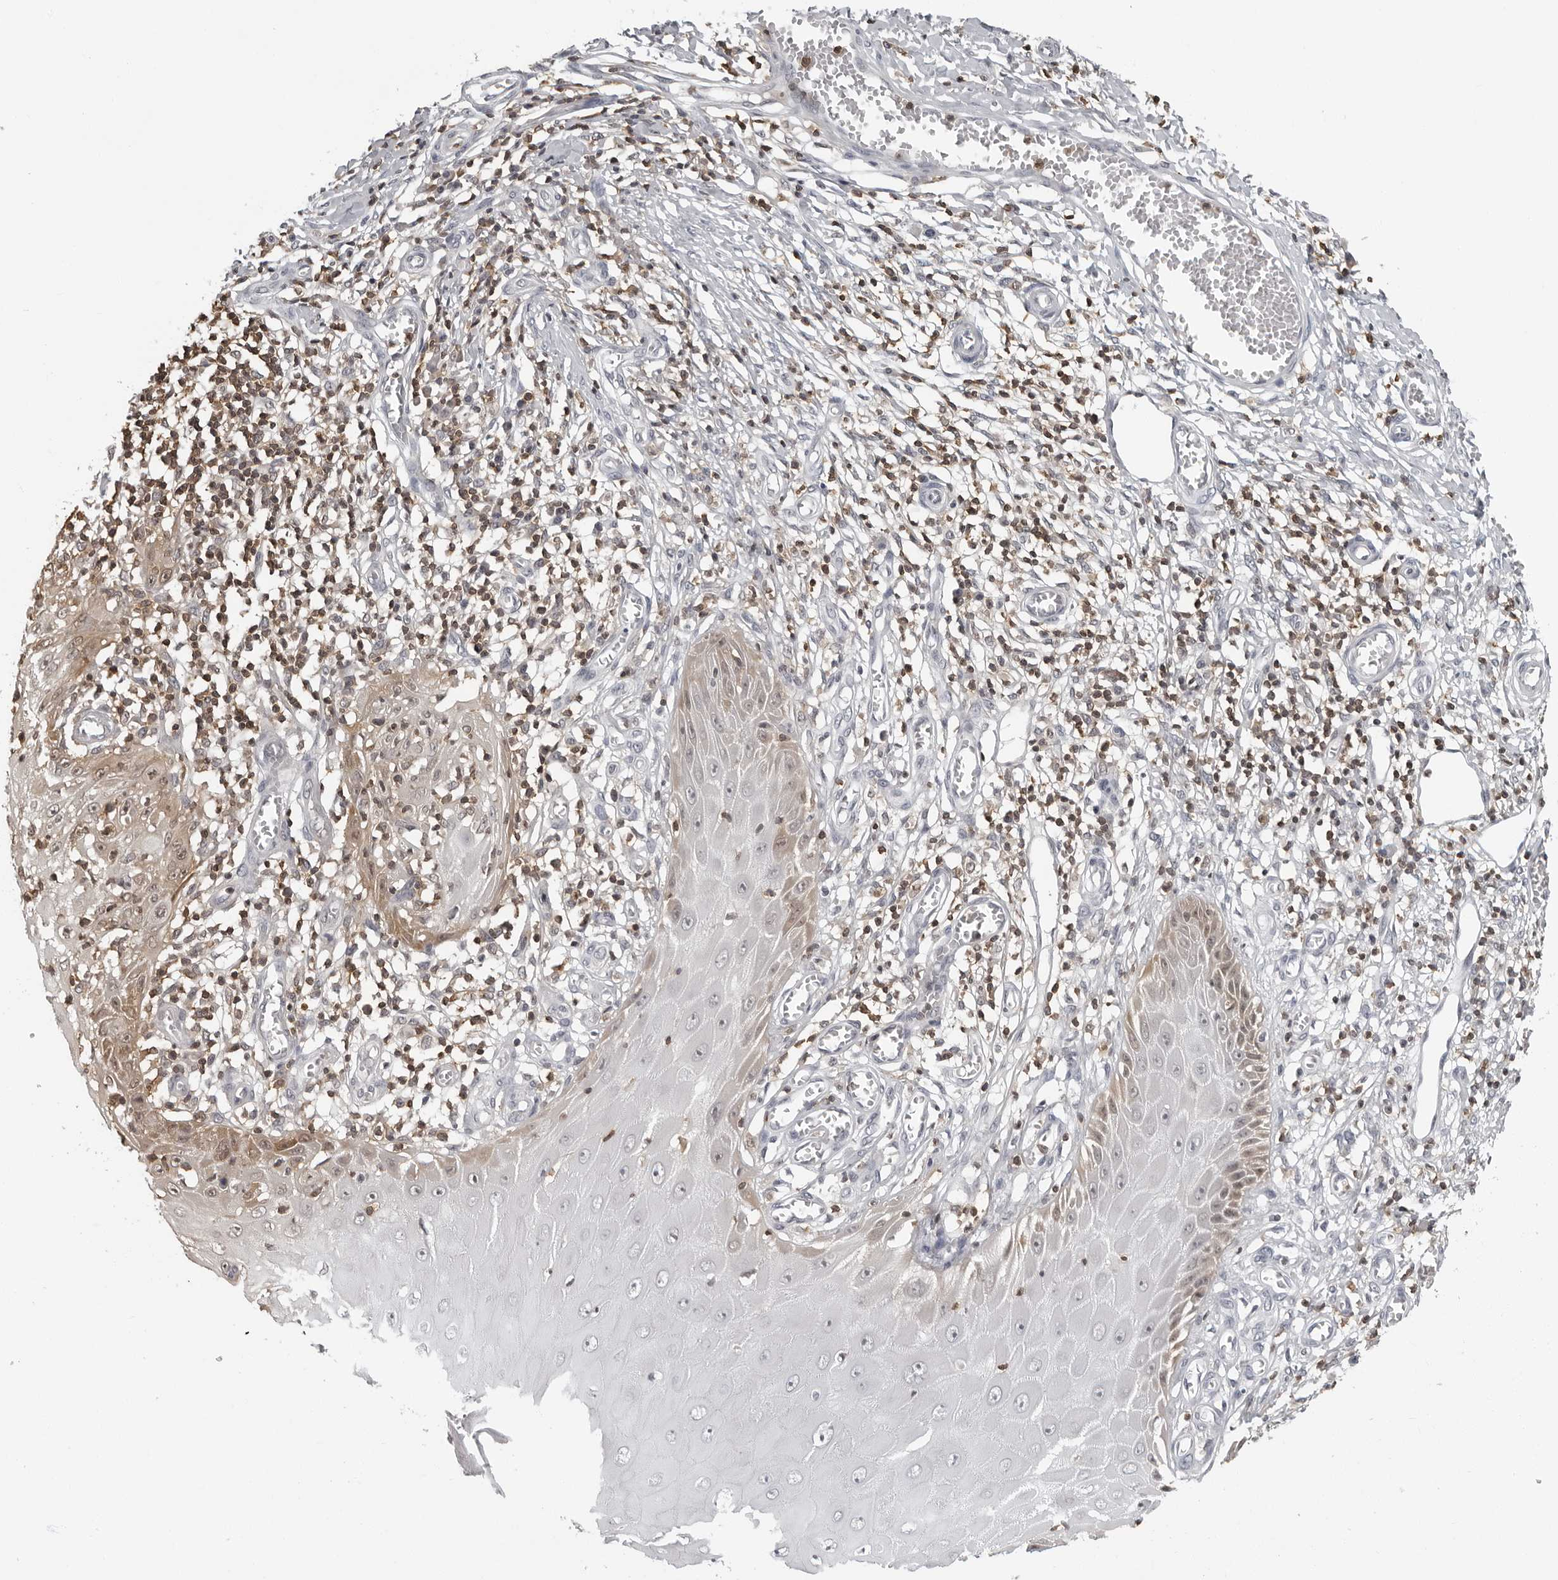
{"staining": {"intensity": "moderate", "quantity": "25%-75%", "location": "cytoplasmic/membranous"}, "tissue": "skin cancer", "cell_type": "Tumor cells", "image_type": "cancer", "snomed": [{"axis": "morphology", "description": "Squamous cell carcinoma, NOS"}, {"axis": "topography", "description": "Skin"}], "caption": "Immunohistochemistry (IHC) staining of skin cancer (squamous cell carcinoma), which exhibits medium levels of moderate cytoplasmic/membranous expression in approximately 25%-75% of tumor cells indicating moderate cytoplasmic/membranous protein expression. The staining was performed using DAB (3,3'-diaminobenzidine) (brown) for protein detection and nuclei were counterstained in hematoxylin (blue).", "gene": "HSPH1", "patient": {"sex": "female", "age": 73}}